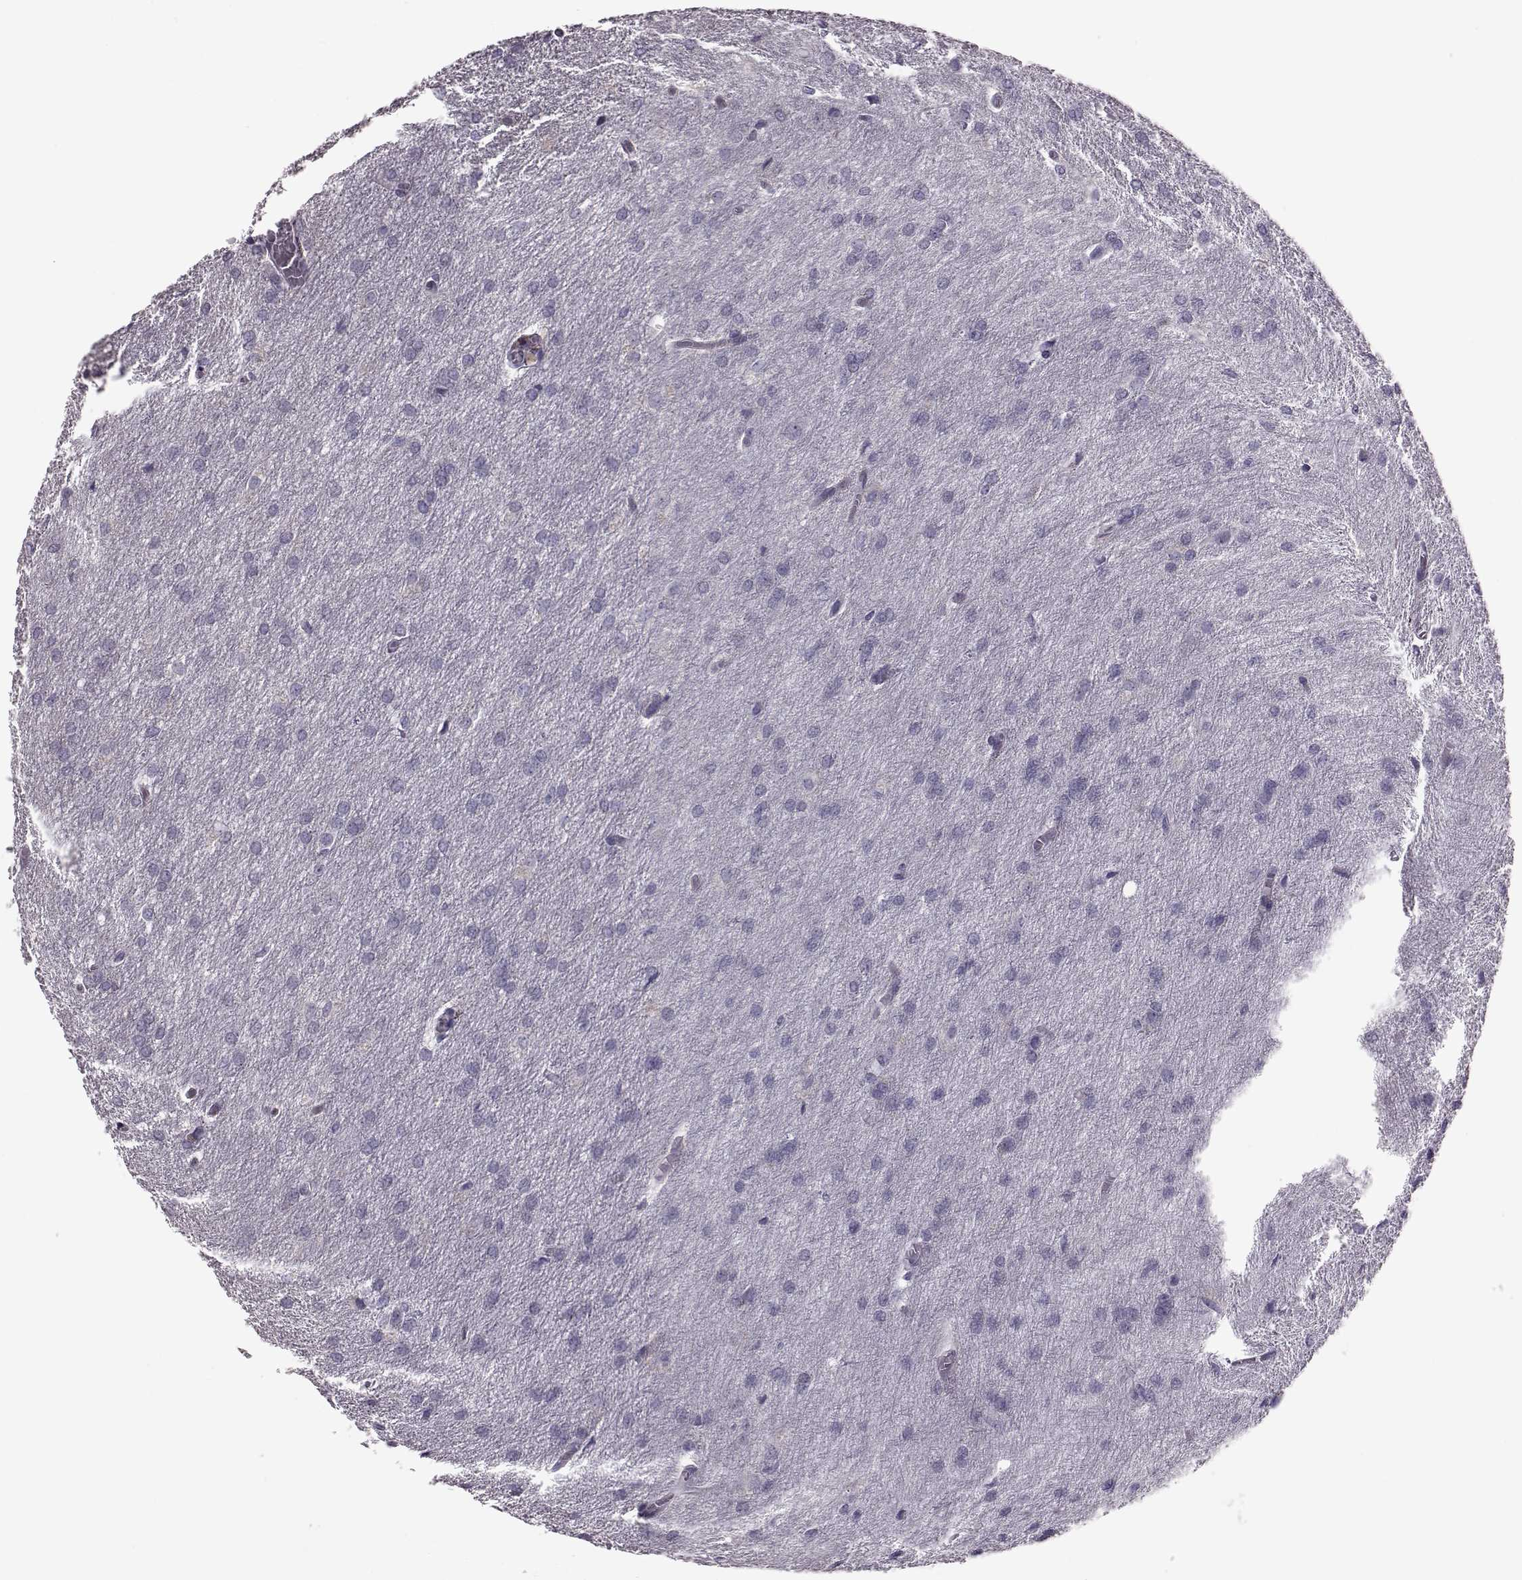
{"staining": {"intensity": "negative", "quantity": "none", "location": "none"}, "tissue": "glioma", "cell_type": "Tumor cells", "image_type": "cancer", "snomed": [{"axis": "morphology", "description": "Glioma, malignant, High grade"}, {"axis": "topography", "description": "Brain"}], "caption": "Protein analysis of malignant glioma (high-grade) demonstrates no significant positivity in tumor cells.", "gene": "RIMS2", "patient": {"sex": "male", "age": 68}}